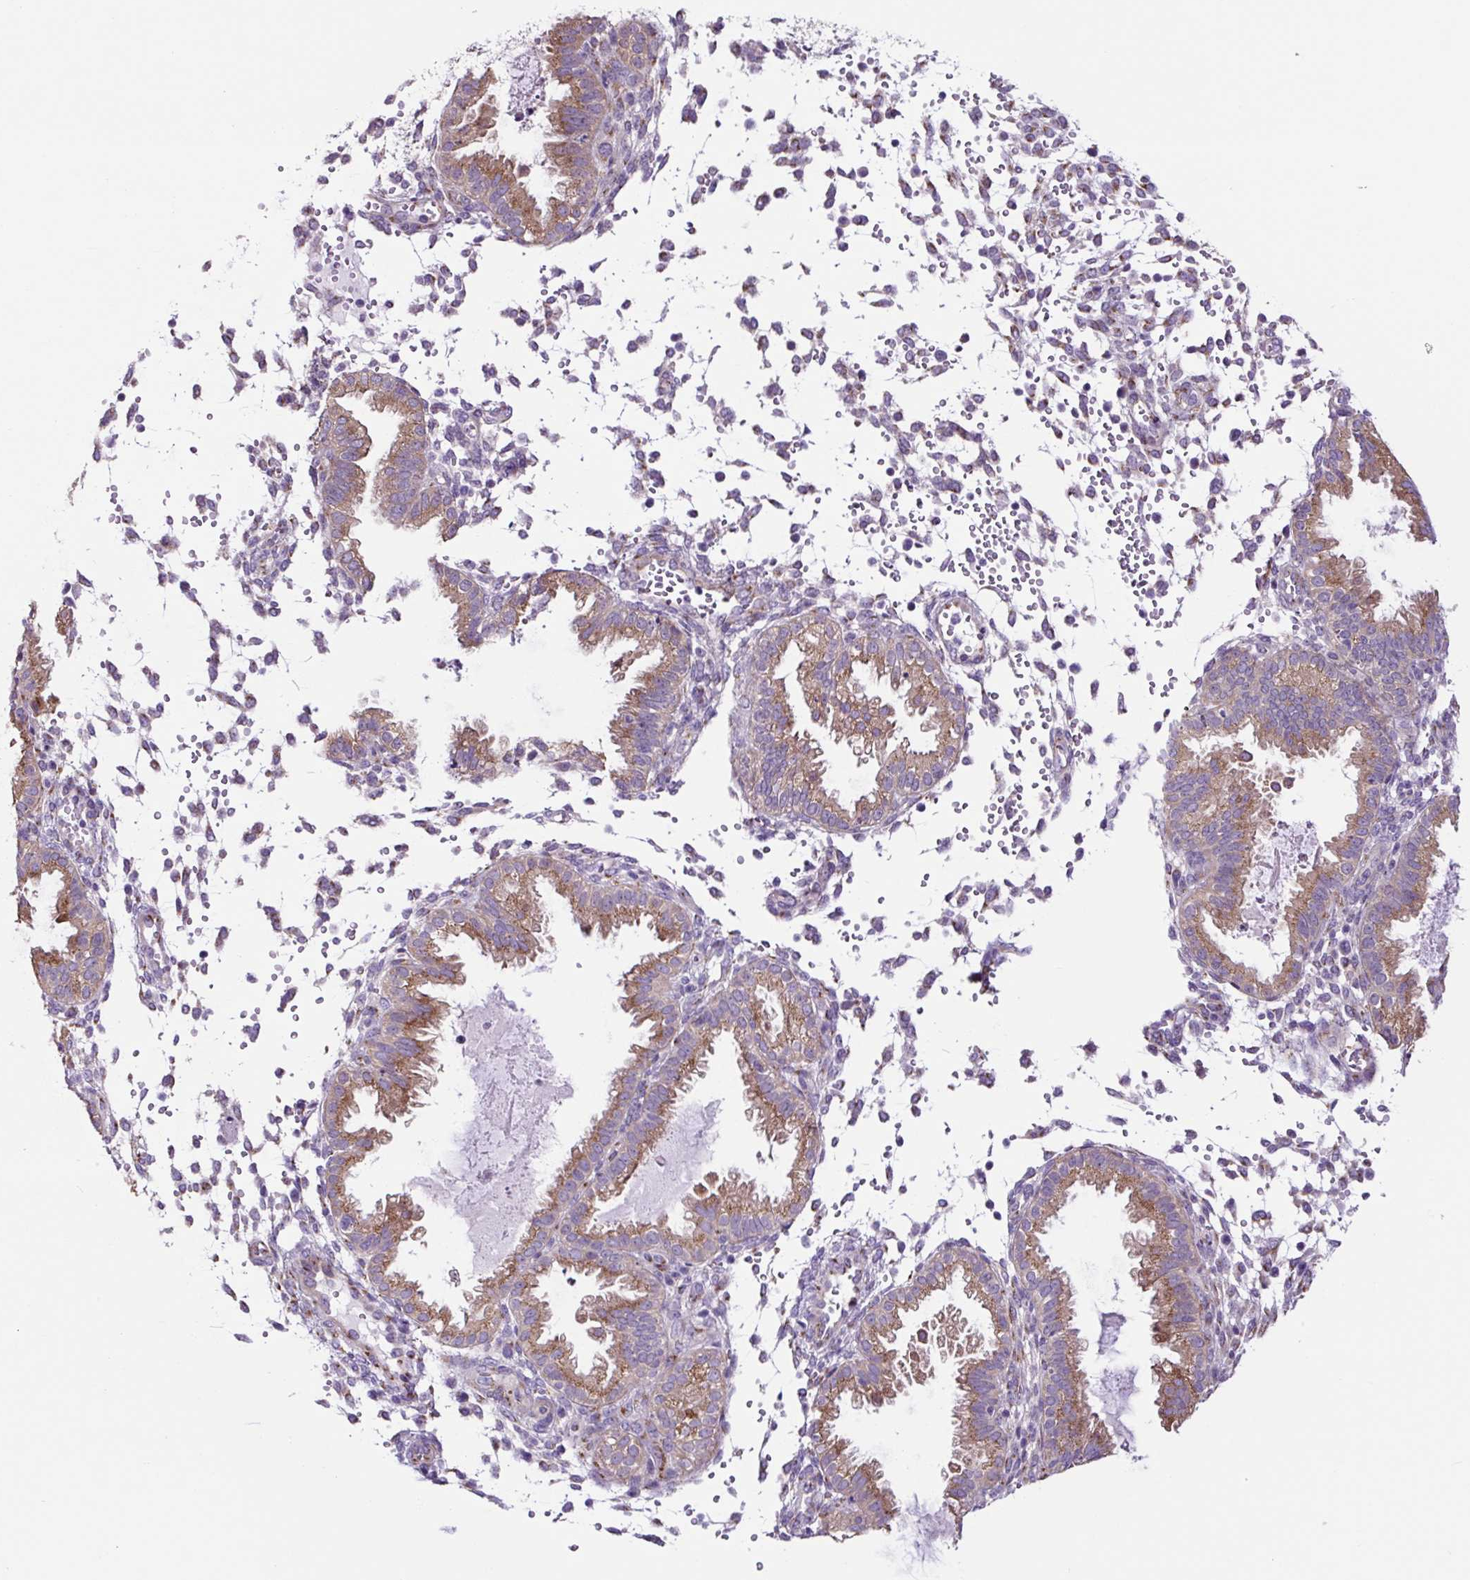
{"staining": {"intensity": "moderate", "quantity": "25%-75%", "location": "cytoplasmic/membranous"}, "tissue": "endometrium", "cell_type": "Cells in endometrial stroma", "image_type": "normal", "snomed": [{"axis": "morphology", "description": "Normal tissue, NOS"}, {"axis": "topography", "description": "Endometrium"}], "caption": "Immunohistochemistry (IHC) (DAB) staining of benign human endometrium displays moderate cytoplasmic/membranous protein positivity in approximately 25%-75% of cells in endometrial stroma.", "gene": "GORASP1", "patient": {"sex": "female", "age": 33}}